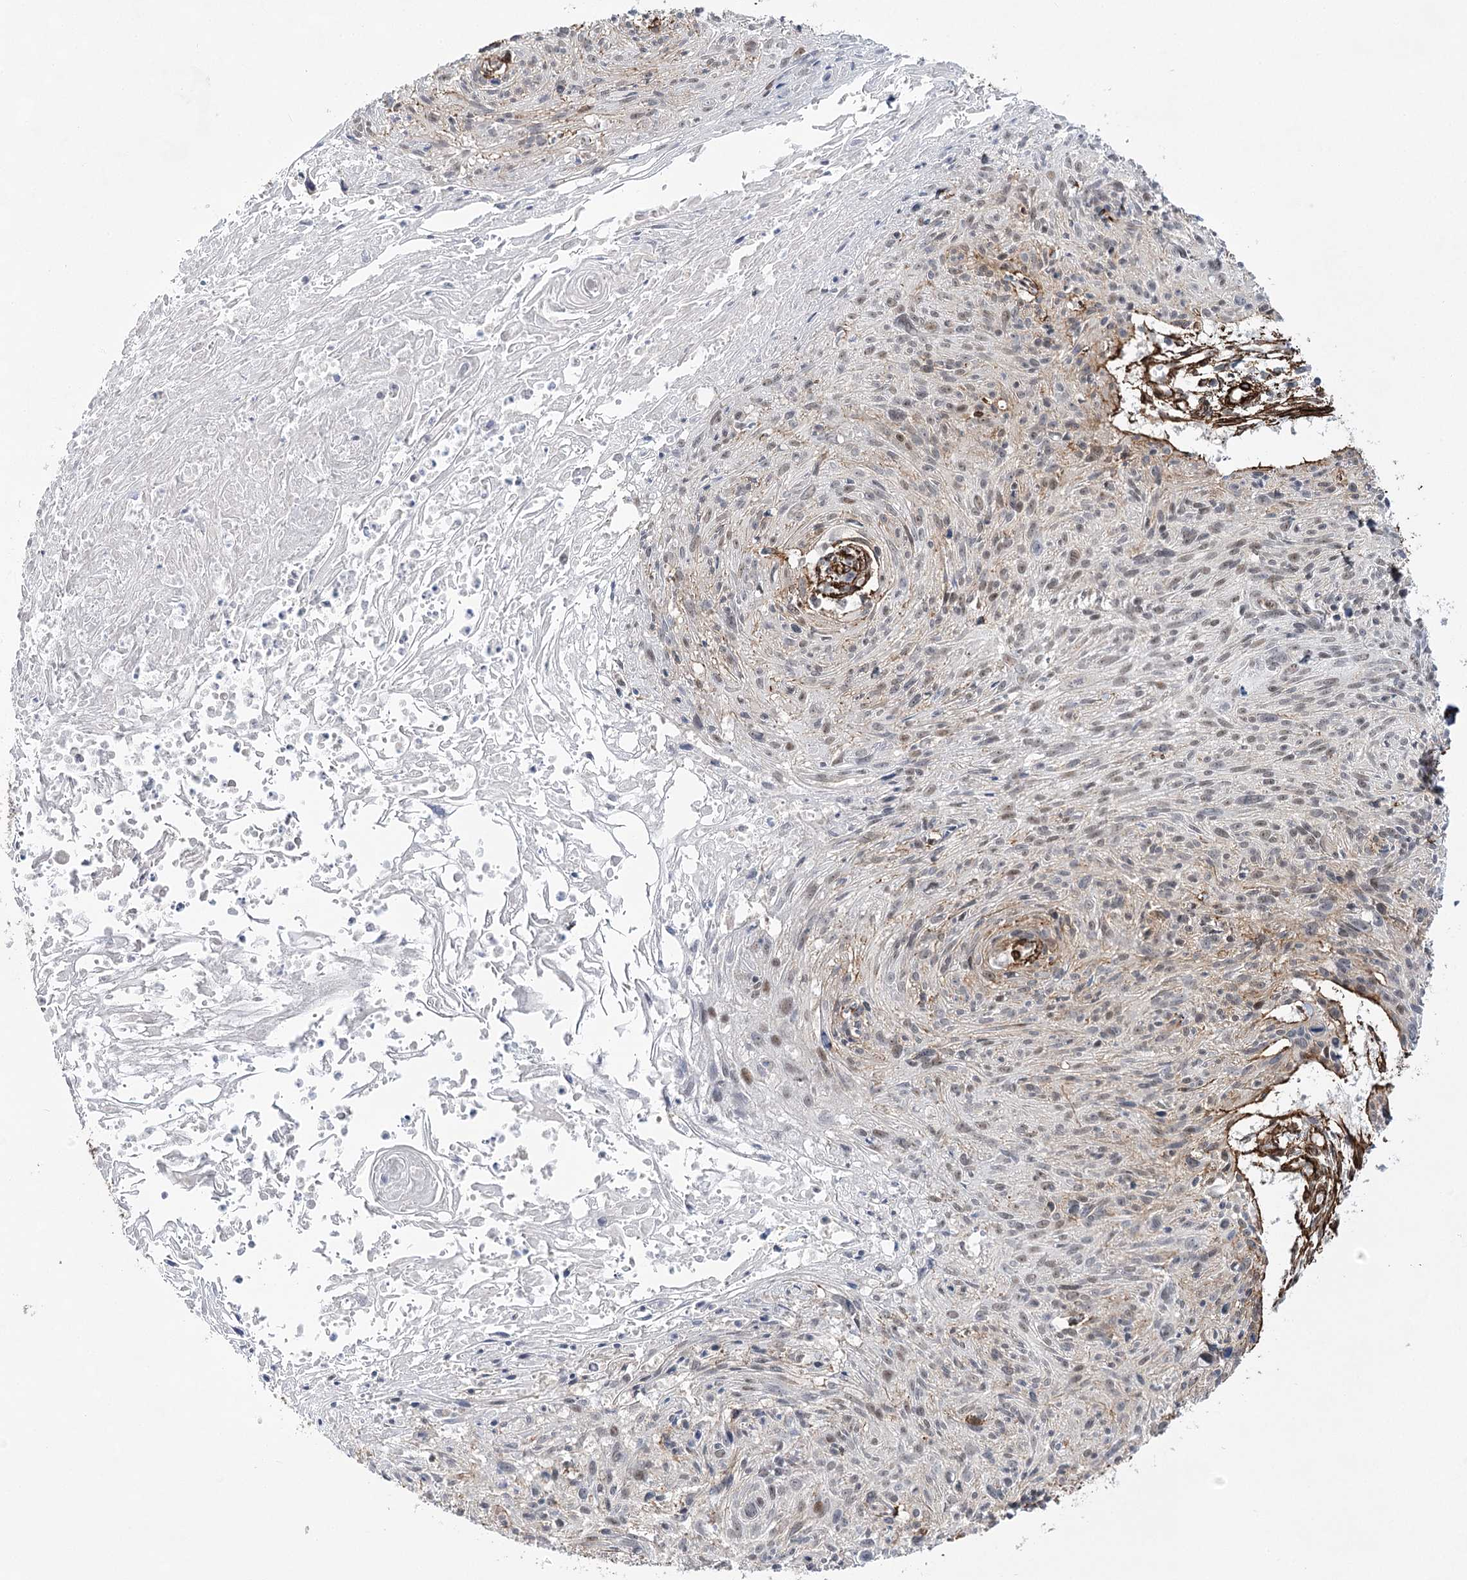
{"staining": {"intensity": "weak", "quantity": "25%-75%", "location": "nuclear"}, "tissue": "cervical cancer", "cell_type": "Tumor cells", "image_type": "cancer", "snomed": [{"axis": "morphology", "description": "Squamous cell carcinoma, NOS"}, {"axis": "topography", "description": "Cervix"}], "caption": "A histopathology image showing weak nuclear positivity in approximately 25%-75% of tumor cells in cervical cancer, as visualized by brown immunohistochemical staining.", "gene": "CWF19L1", "patient": {"sex": "female", "age": 51}}